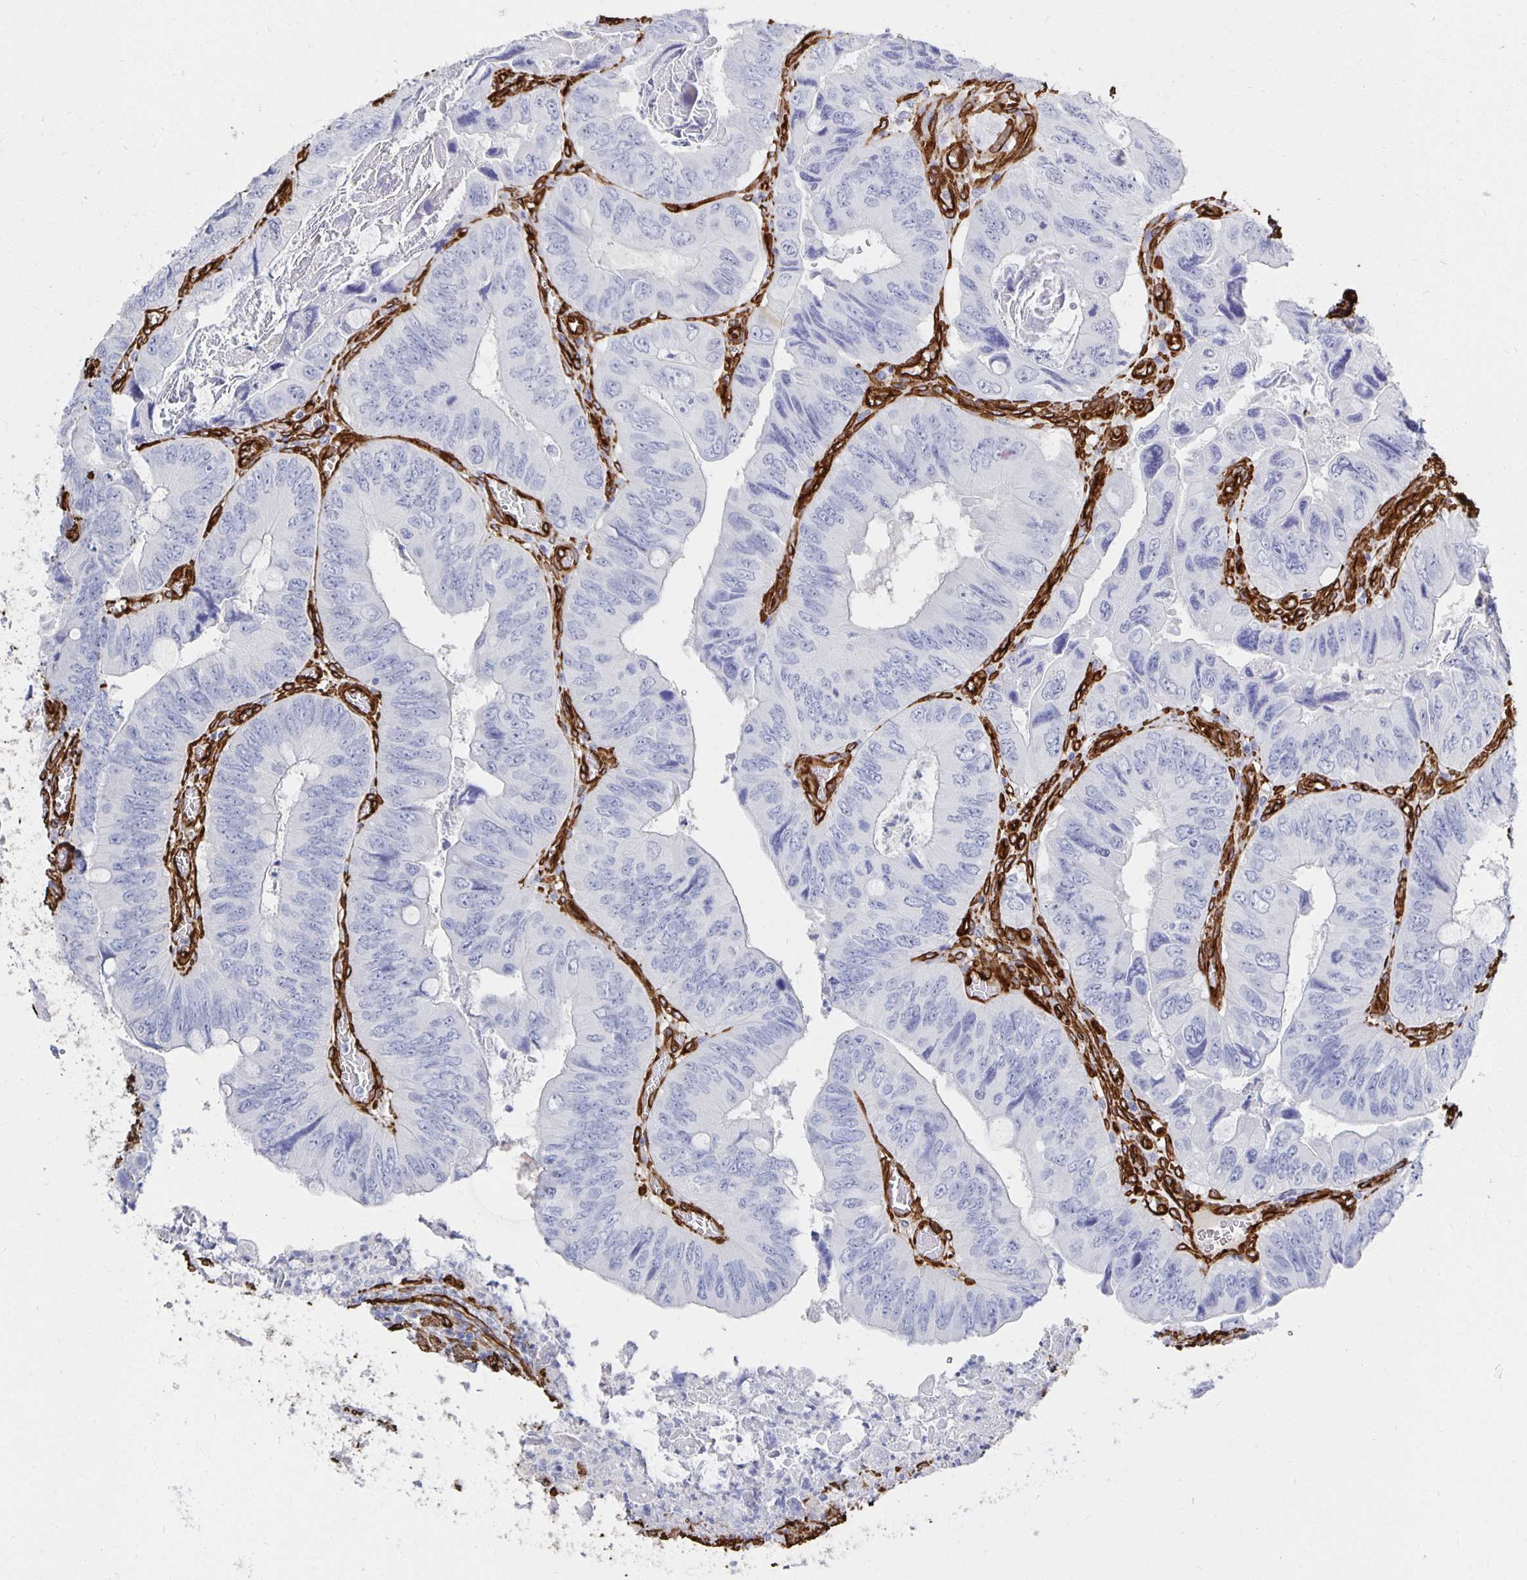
{"staining": {"intensity": "negative", "quantity": "none", "location": "none"}, "tissue": "colorectal cancer", "cell_type": "Tumor cells", "image_type": "cancer", "snomed": [{"axis": "morphology", "description": "Adenocarcinoma, NOS"}, {"axis": "topography", "description": "Colon"}], "caption": "High magnification brightfield microscopy of colorectal cancer stained with DAB (3,3'-diaminobenzidine) (brown) and counterstained with hematoxylin (blue): tumor cells show no significant expression. (DAB (3,3'-diaminobenzidine) immunohistochemistry with hematoxylin counter stain).", "gene": "VIPR2", "patient": {"sex": "female", "age": 84}}